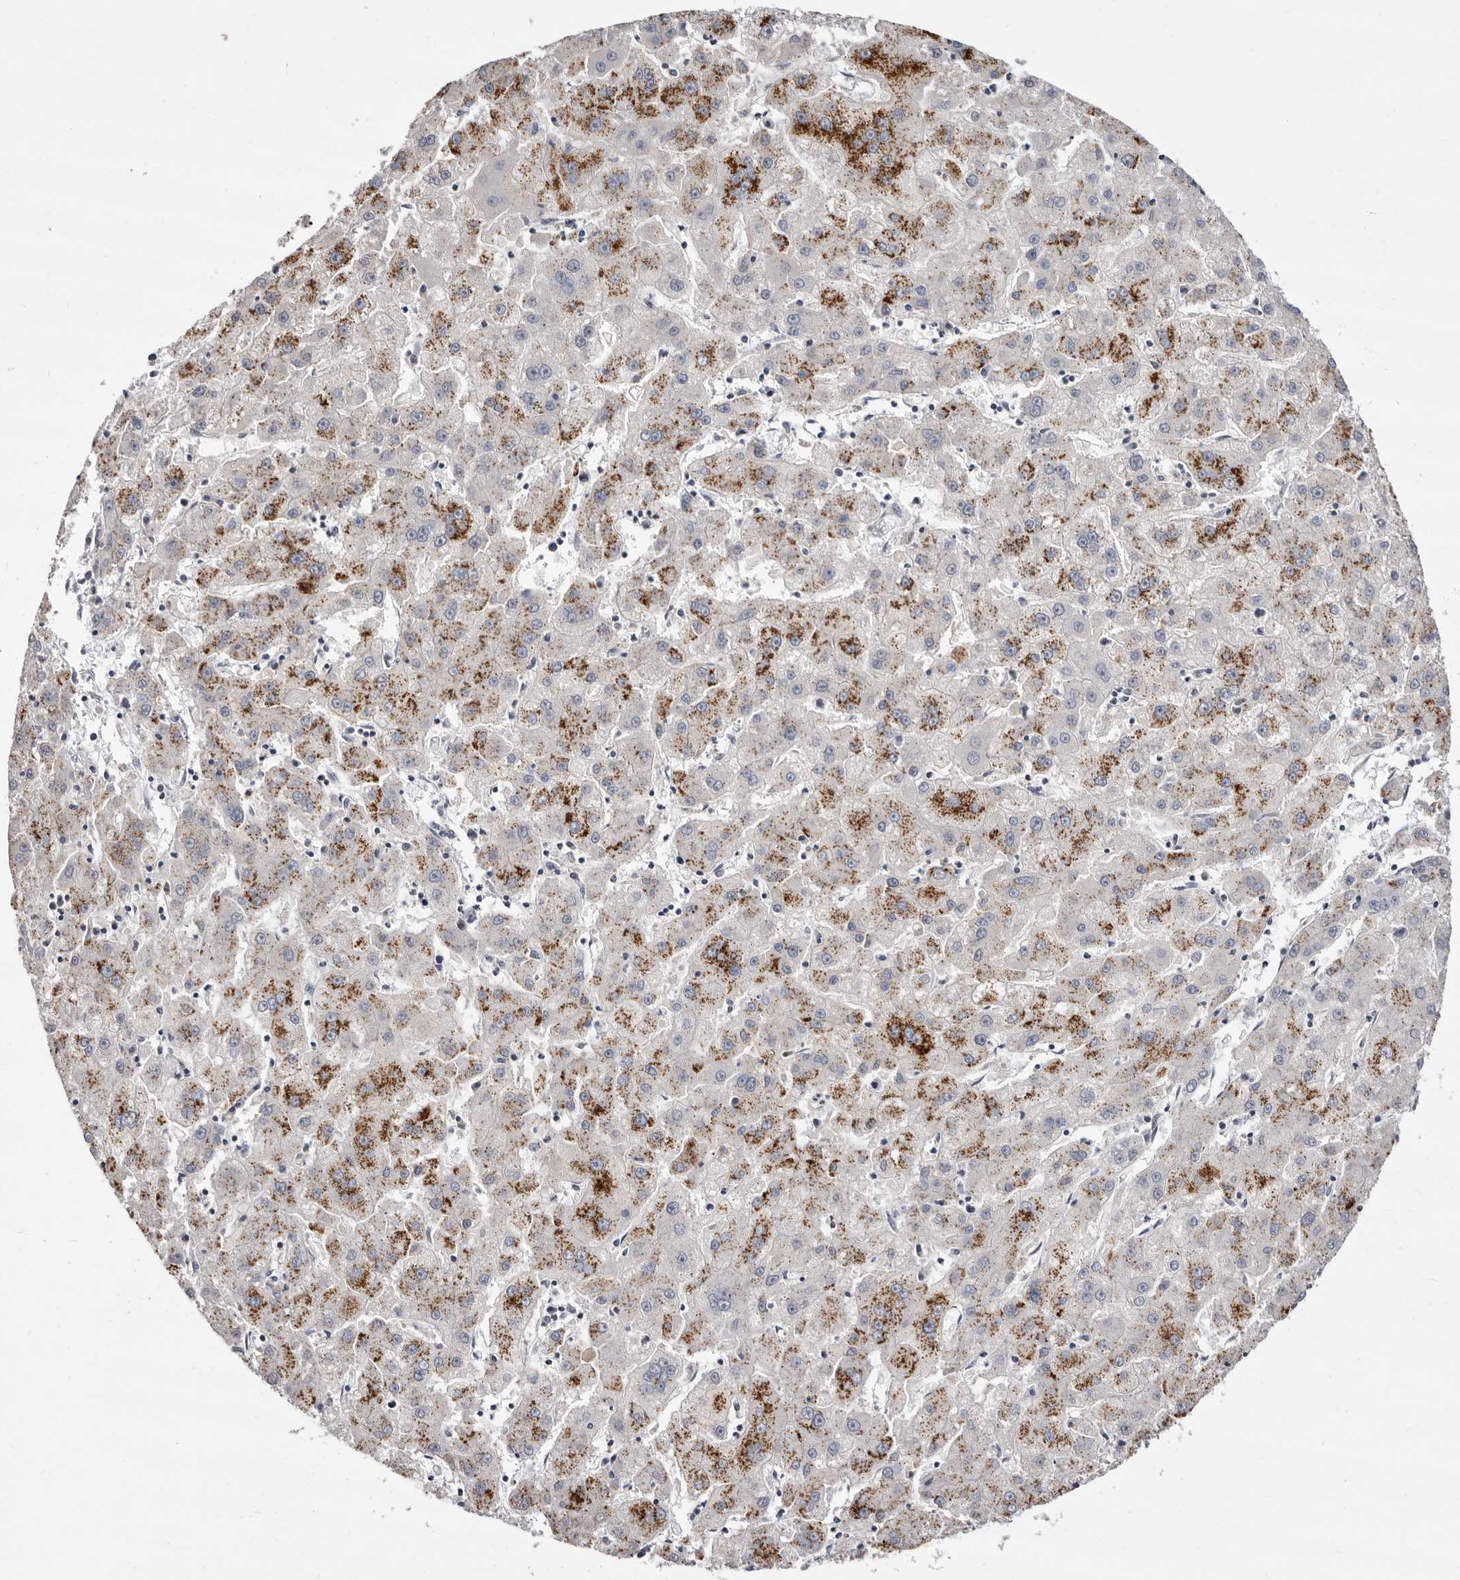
{"staining": {"intensity": "moderate", "quantity": "25%-75%", "location": "cytoplasmic/membranous"}, "tissue": "liver cancer", "cell_type": "Tumor cells", "image_type": "cancer", "snomed": [{"axis": "morphology", "description": "Carcinoma, Hepatocellular, NOS"}, {"axis": "topography", "description": "Liver"}], "caption": "High-power microscopy captured an immunohistochemistry image of liver hepatocellular carcinoma, revealing moderate cytoplasmic/membranous expression in about 25%-75% of tumor cells.", "gene": "GLRX3", "patient": {"sex": "male", "age": 72}}